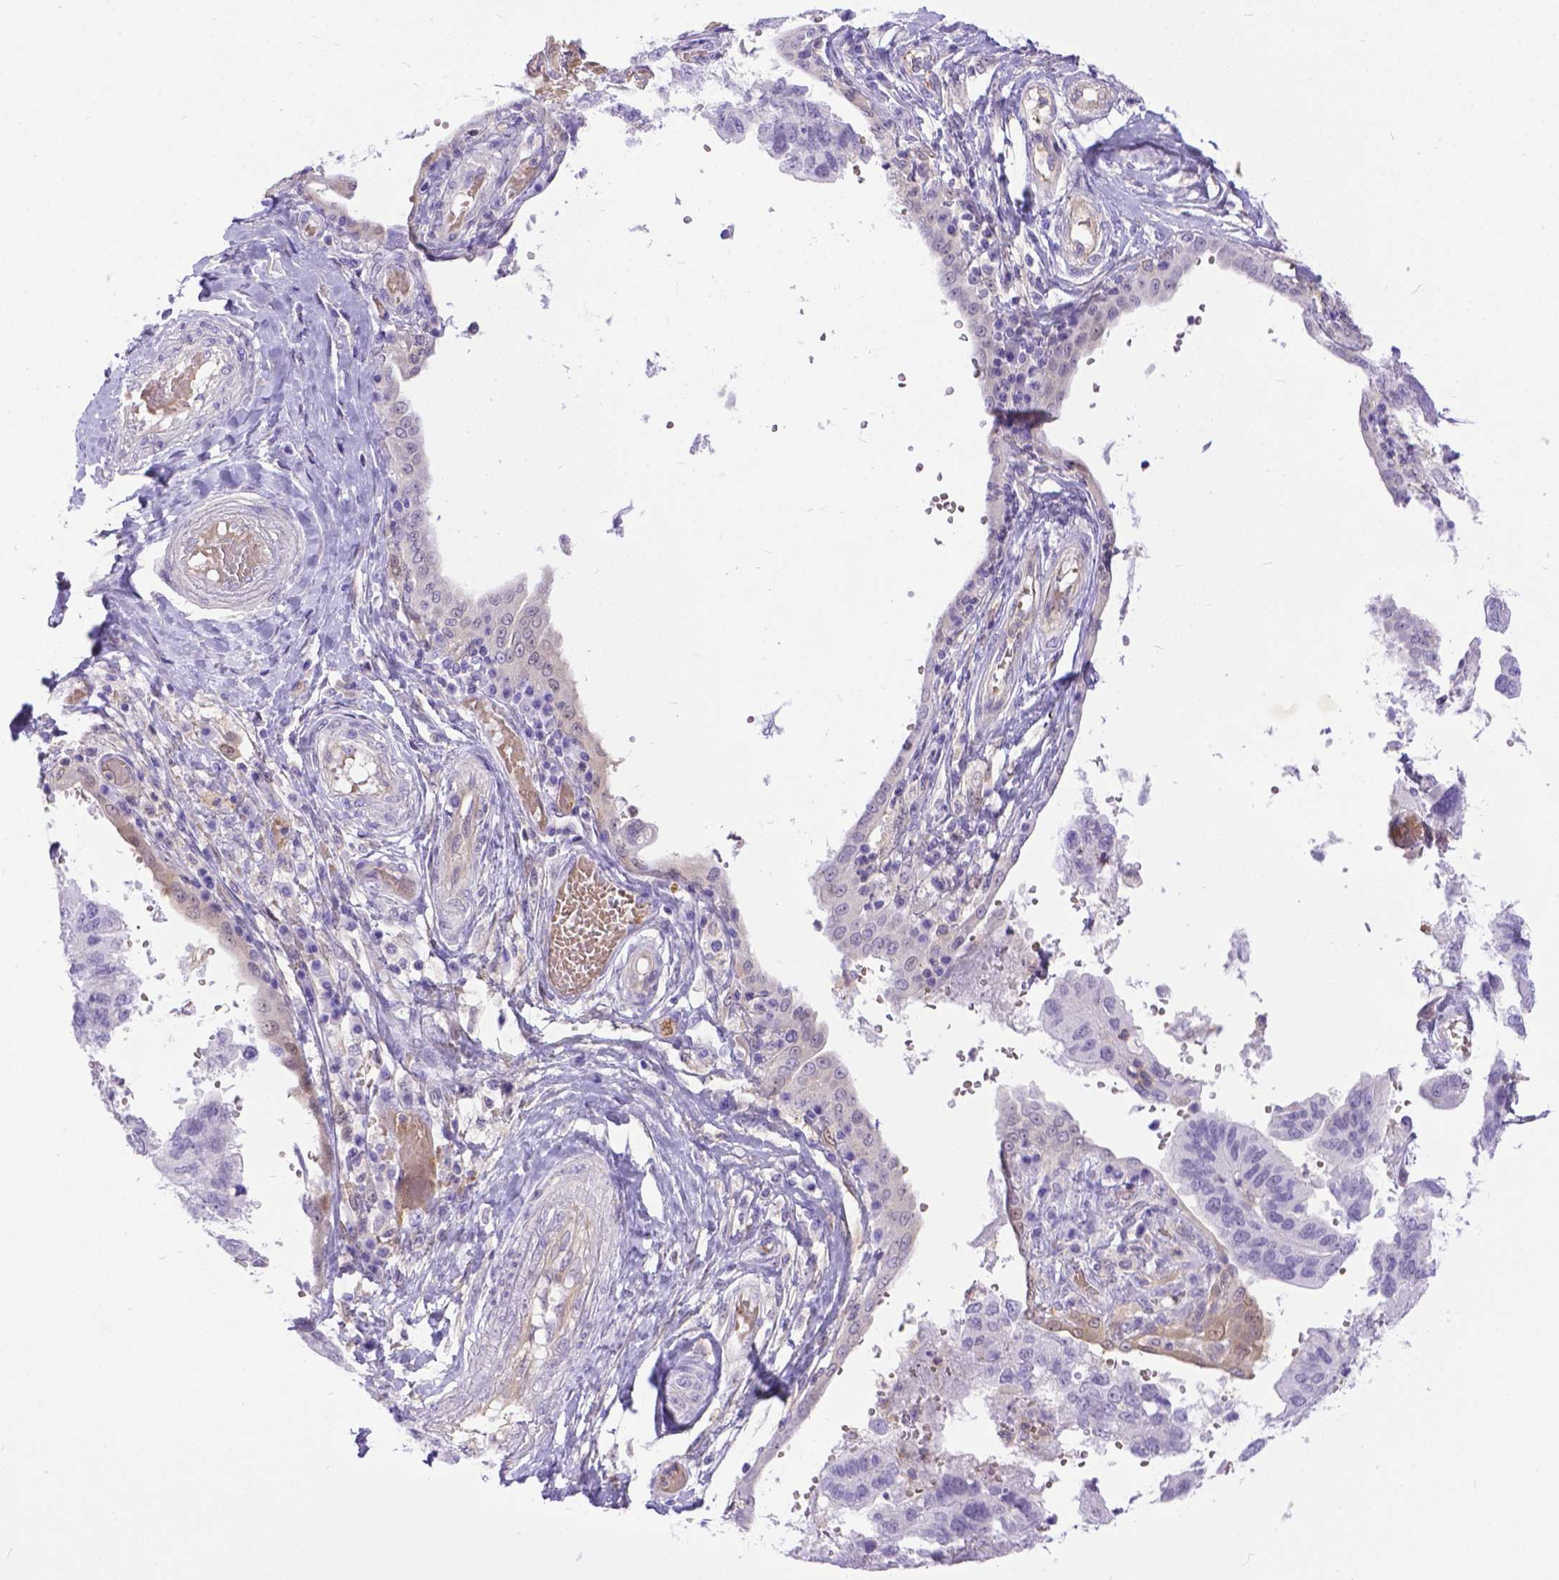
{"staining": {"intensity": "weak", "quantity": "<25%", "location": "cytoplasmic/membranous"}, "tissue": "ovarian cancer", "cell_type": "Tumor cells", "image_type": "cancer", "snomed": [{"axis": "morphology", "description": "Cystadenocarcinoma, serous, NOS"}, {"axis": "topography", "description": "Ovary"}], "caption": "This histopathology image is of ovarian cancer (serous cystadenocarcinoma) stained with IHC to label a protein in brown with the nuclei are counter-stained blue. There is no expression in tumor cells. (DAB immunohistochemistry with hematoxylin counter stain).", "gene": "TMEM169", "patient": {"sex": "female", "age": 79}}